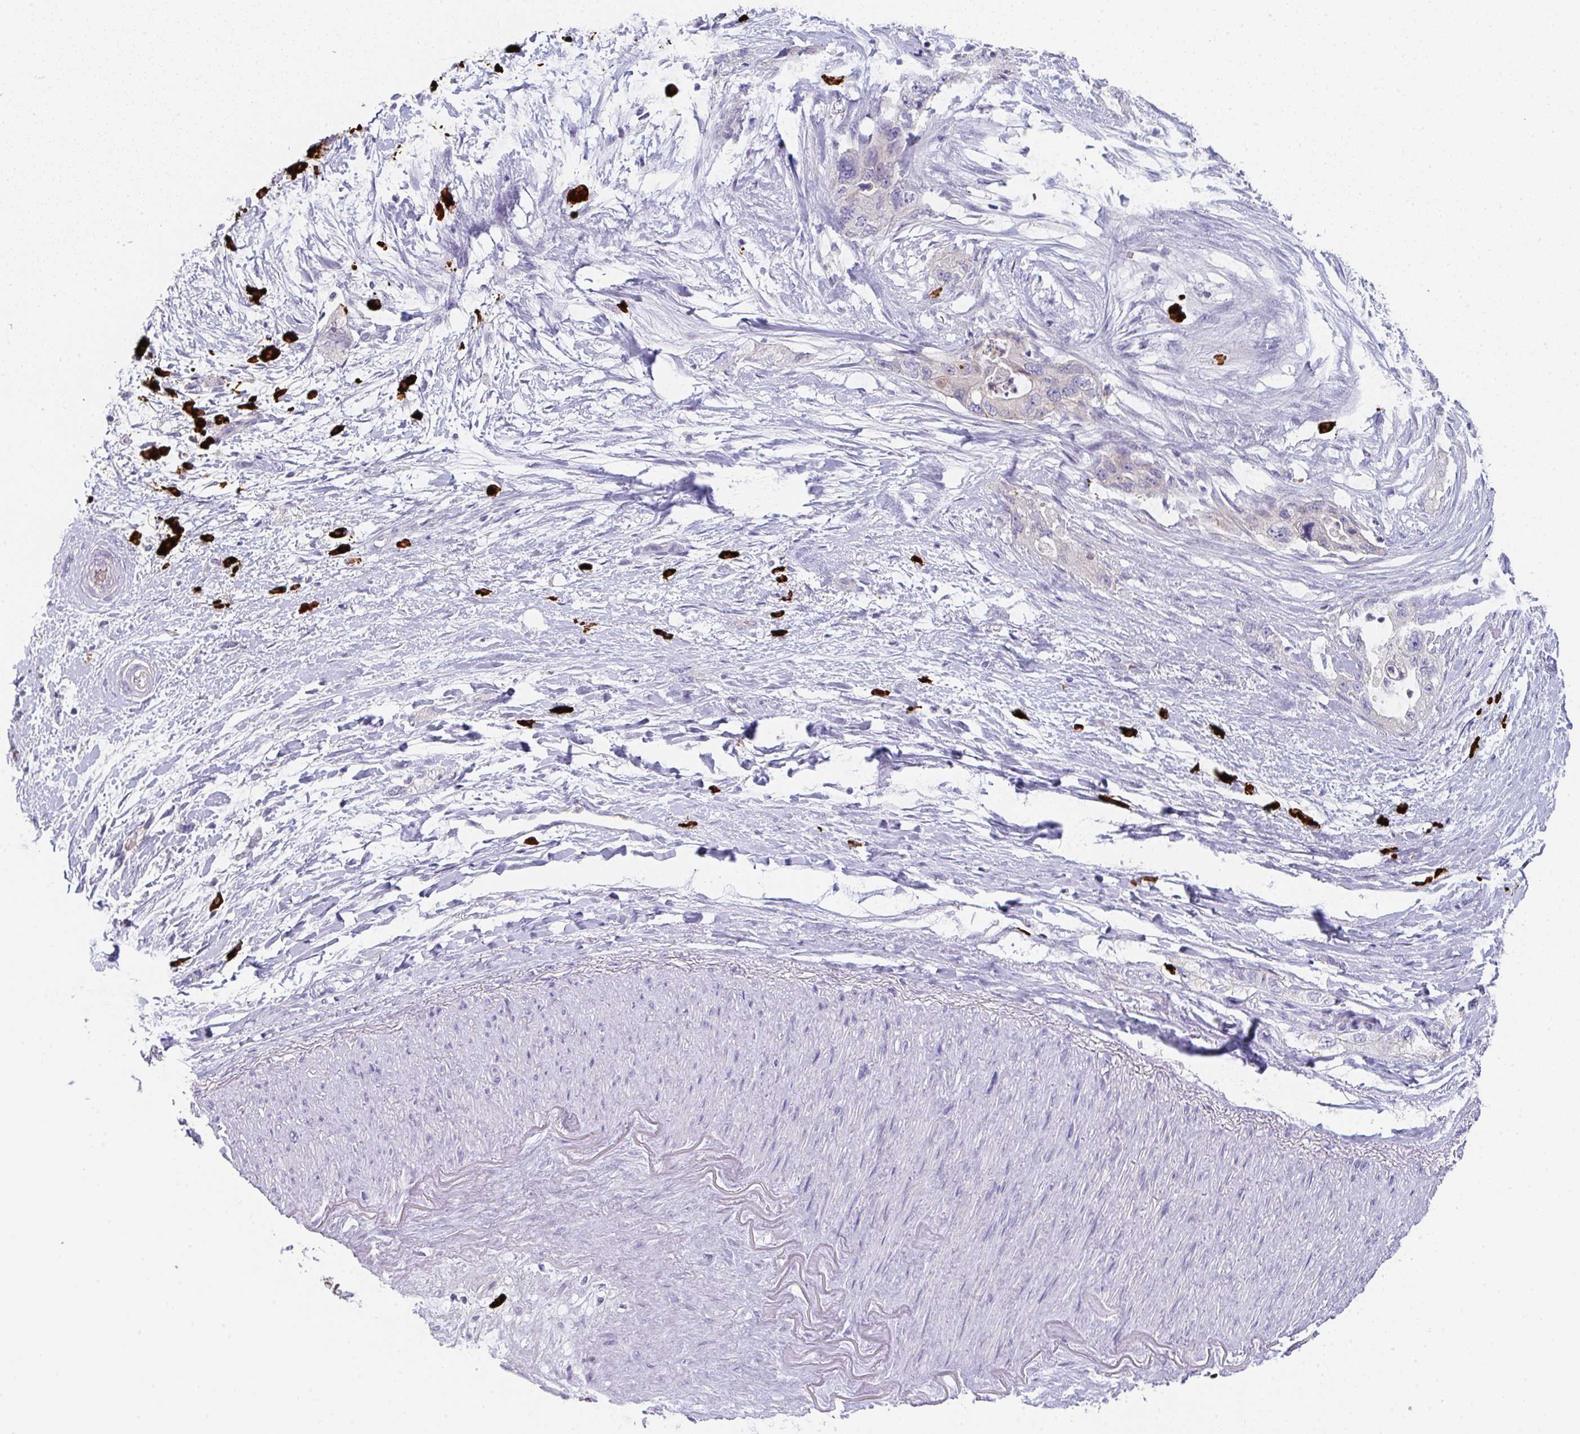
{"staining": {"intensity": "negative", "quantity": "none", "location": "none"}, "tissue": "pancreatic cancer", "cell_type": "Tumor cells", "image_type": "cancer", "snomed": [{"axis": "morphology", "description": "Adenocarcinoma, NOS"}, {"axis": "topography", "description": "Pancreas"}], "caption": "DAB (3,3'-diaminobenzidine) immunohistochemical staining of pancreatic adenocarcinoma shows no significant positivity in tumor cells. (DAB immunohistochemistry, high magnification).", "gene": "CACNA1S", "patient": {"sex": "female", "age": 73}}